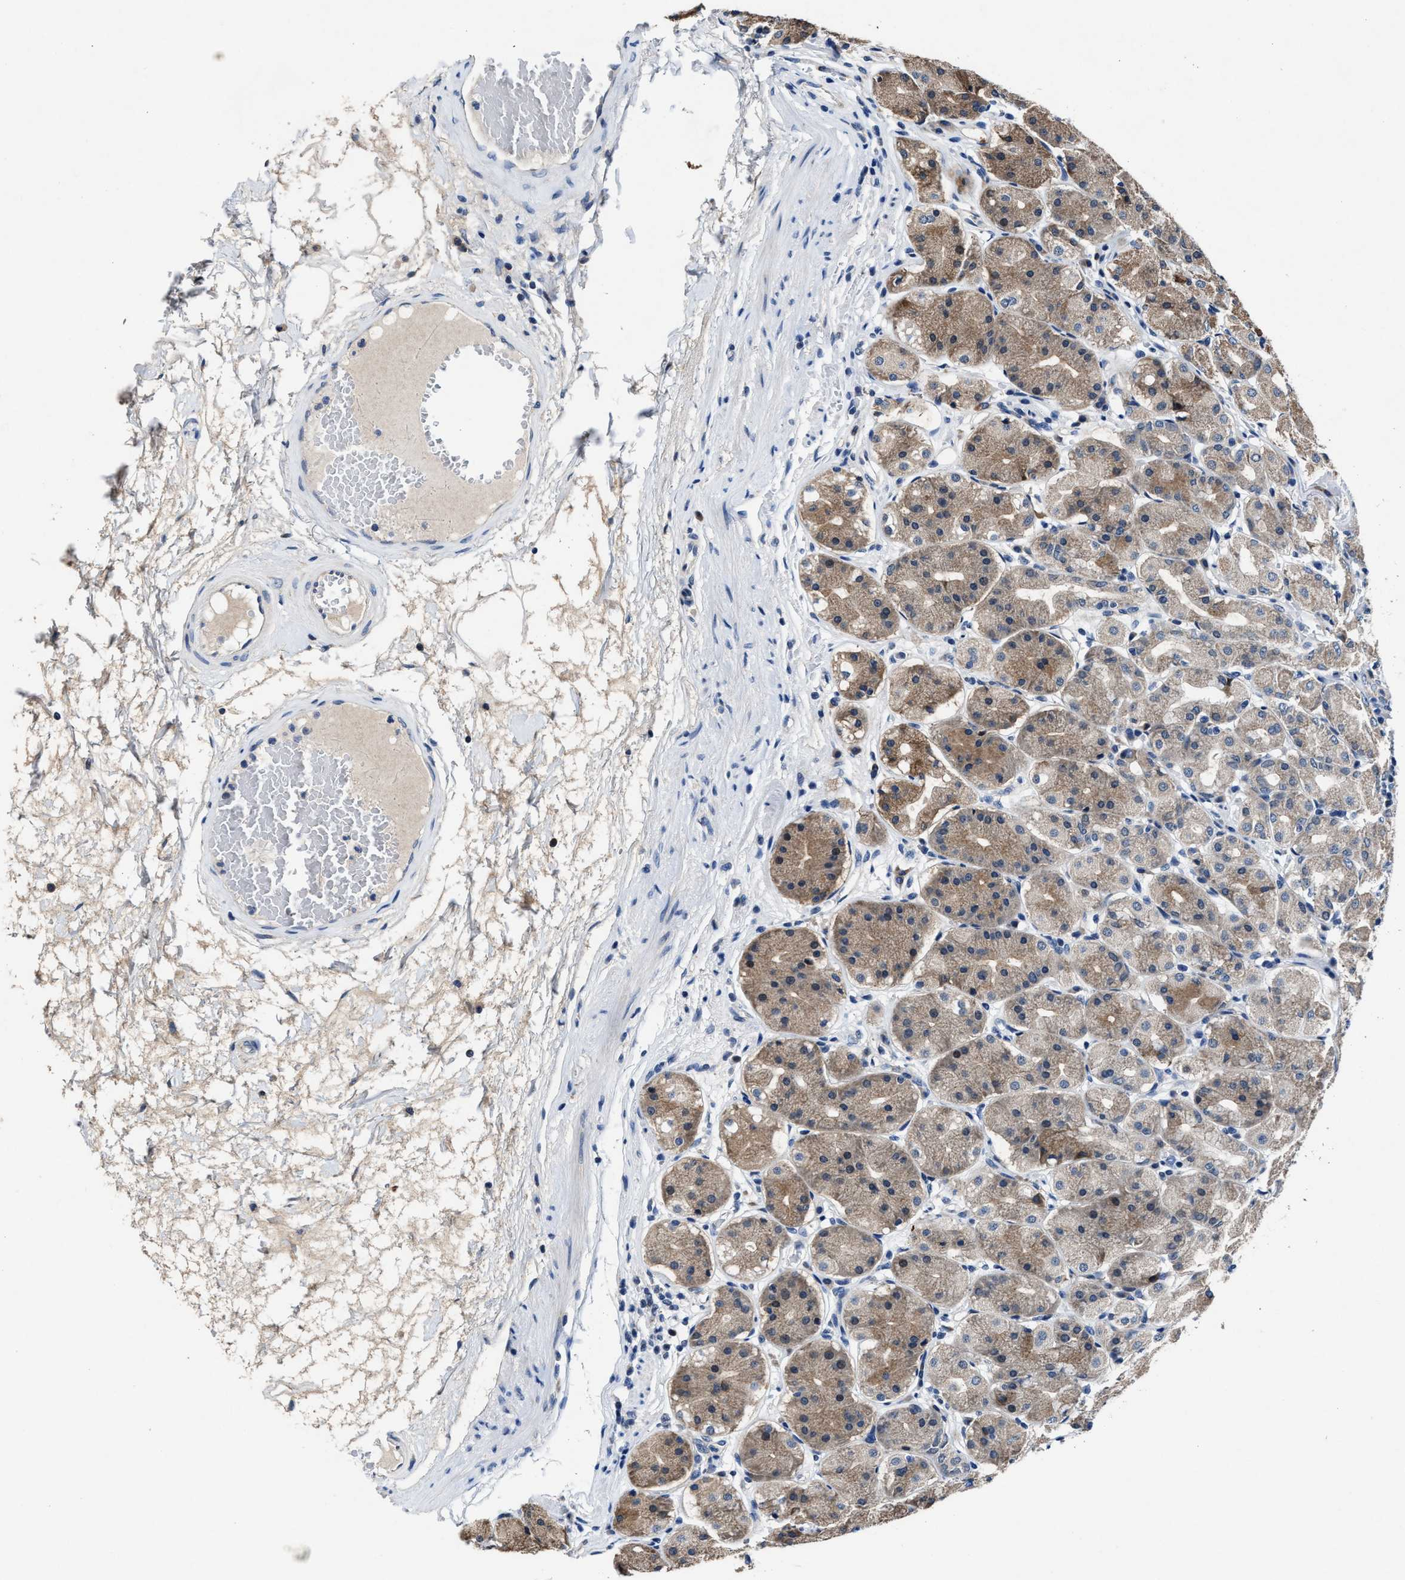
{"staining": {"intensity": "moderate", "quantity": ">75%", "location": "cytoplasmic/membranous"}, "tissue": "stomach", "cell_type": "Glandular cells", "image_type": "normal", "snomed": [{"axis": "morphology", "description": "Normal tissue, NOS"}, {"axis": "topography", "description": "Stomach"}, {"axis": "topography", "description": "Stomach, lower"}], "caption": "This histopathology image reveals immunohistochemistry (IHC) staining of benign stomach, with medium moderate cytoplasmic/membranous expression in approximately >75% of glandular cells.", "gene": "TMEM53", "patient": {"sex": "female", "age": 56}}